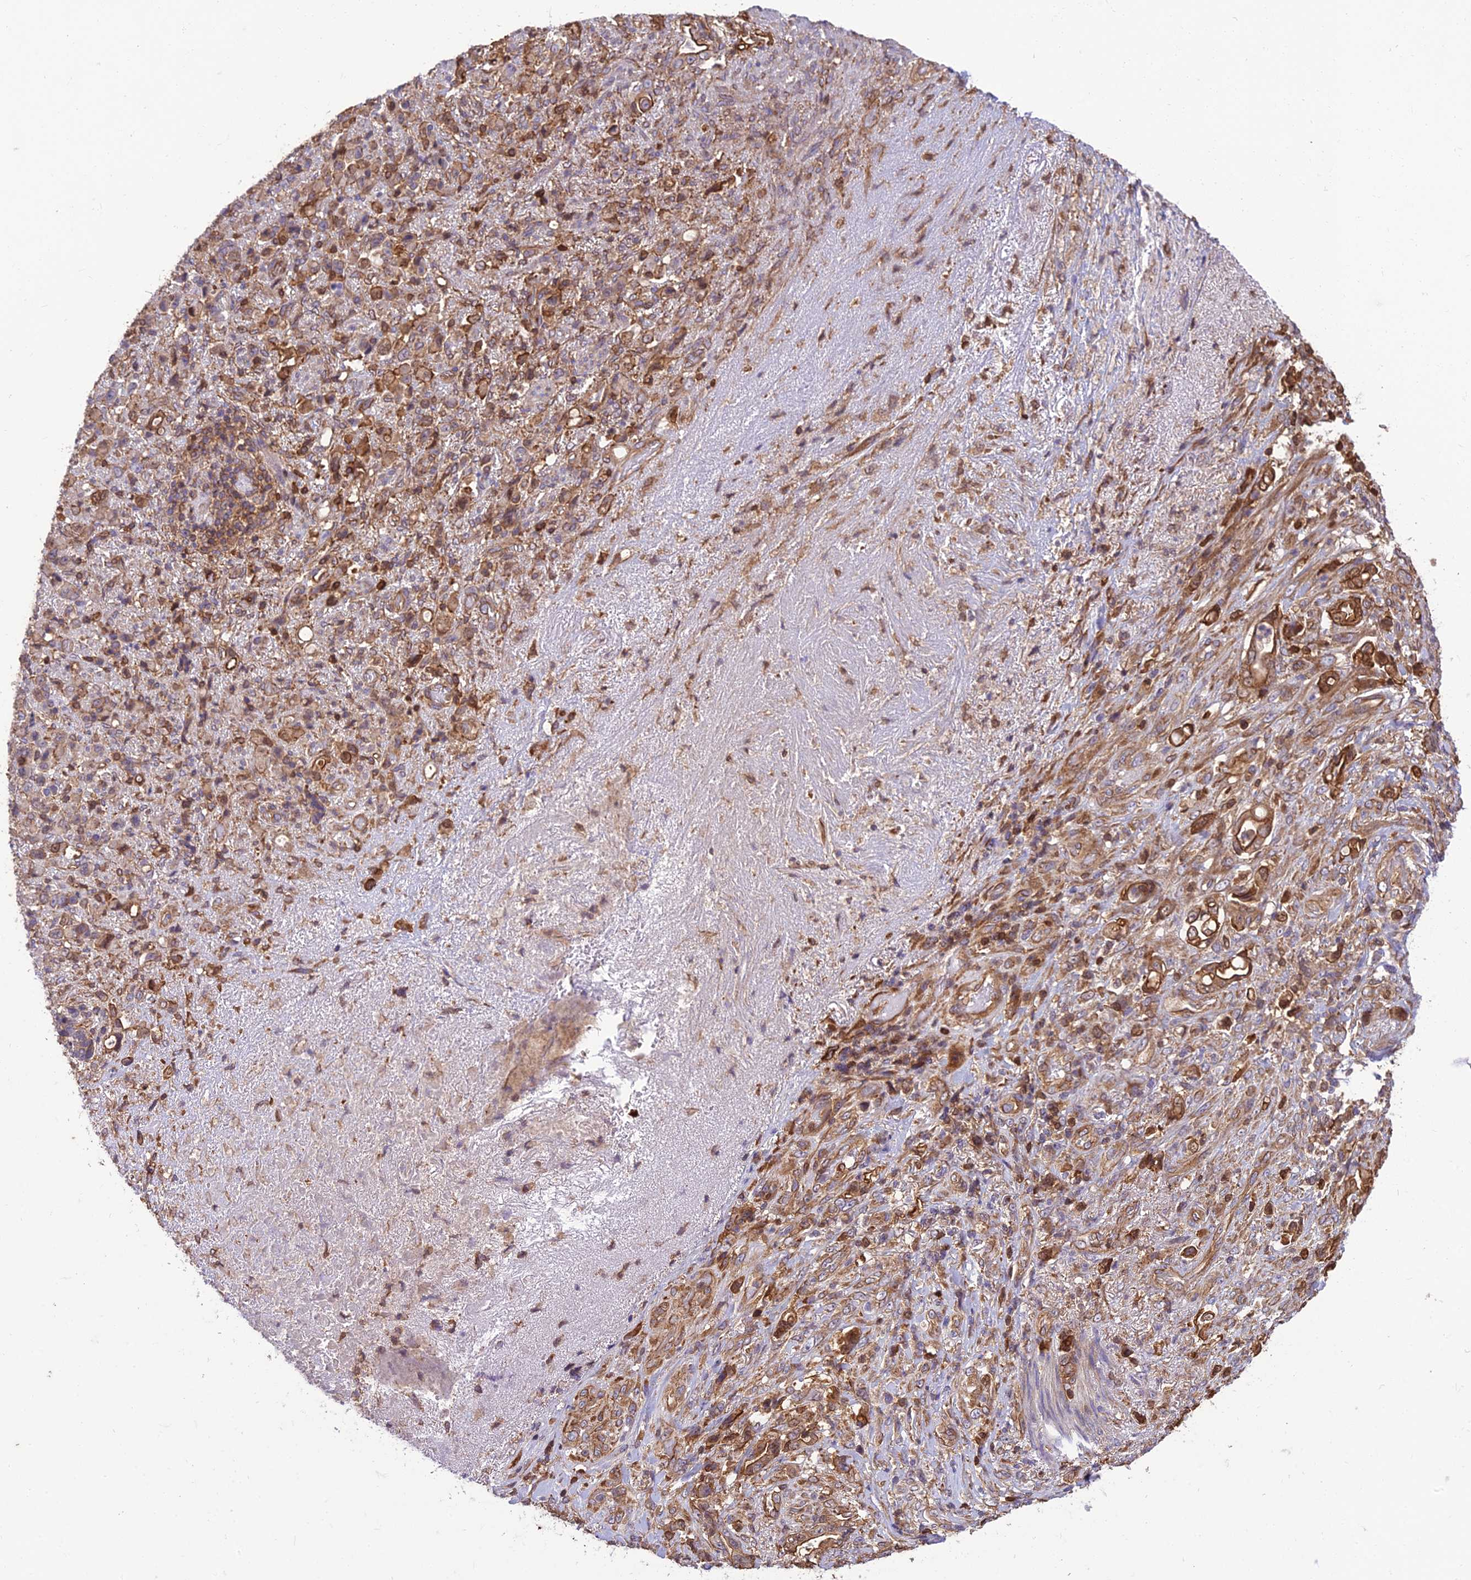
{"staining": {"intensity": "moderate", "quantity": ">75%", "location": "cytoplasmic/membranous"}, "tissue": "stomach cancer", "cell_type": "Tumor cells", "image_type": "cancer", "snomed": [{"axis": "morphology", "description": "Normal tissue, NOS"}, {"axis": "morphology", "description": "Adenocarcinoma, NOS"}, {"axis": "topography", "description": "Stomach"}], "caption": "Protein staining of stomach cancer (adenocarcinoma) tissue reveals moderate cytoplasmic/membranous expression in about >75% of tumor cells.", "gene": "HPSE2", "patient": {"sex": "female", "age": 79}}